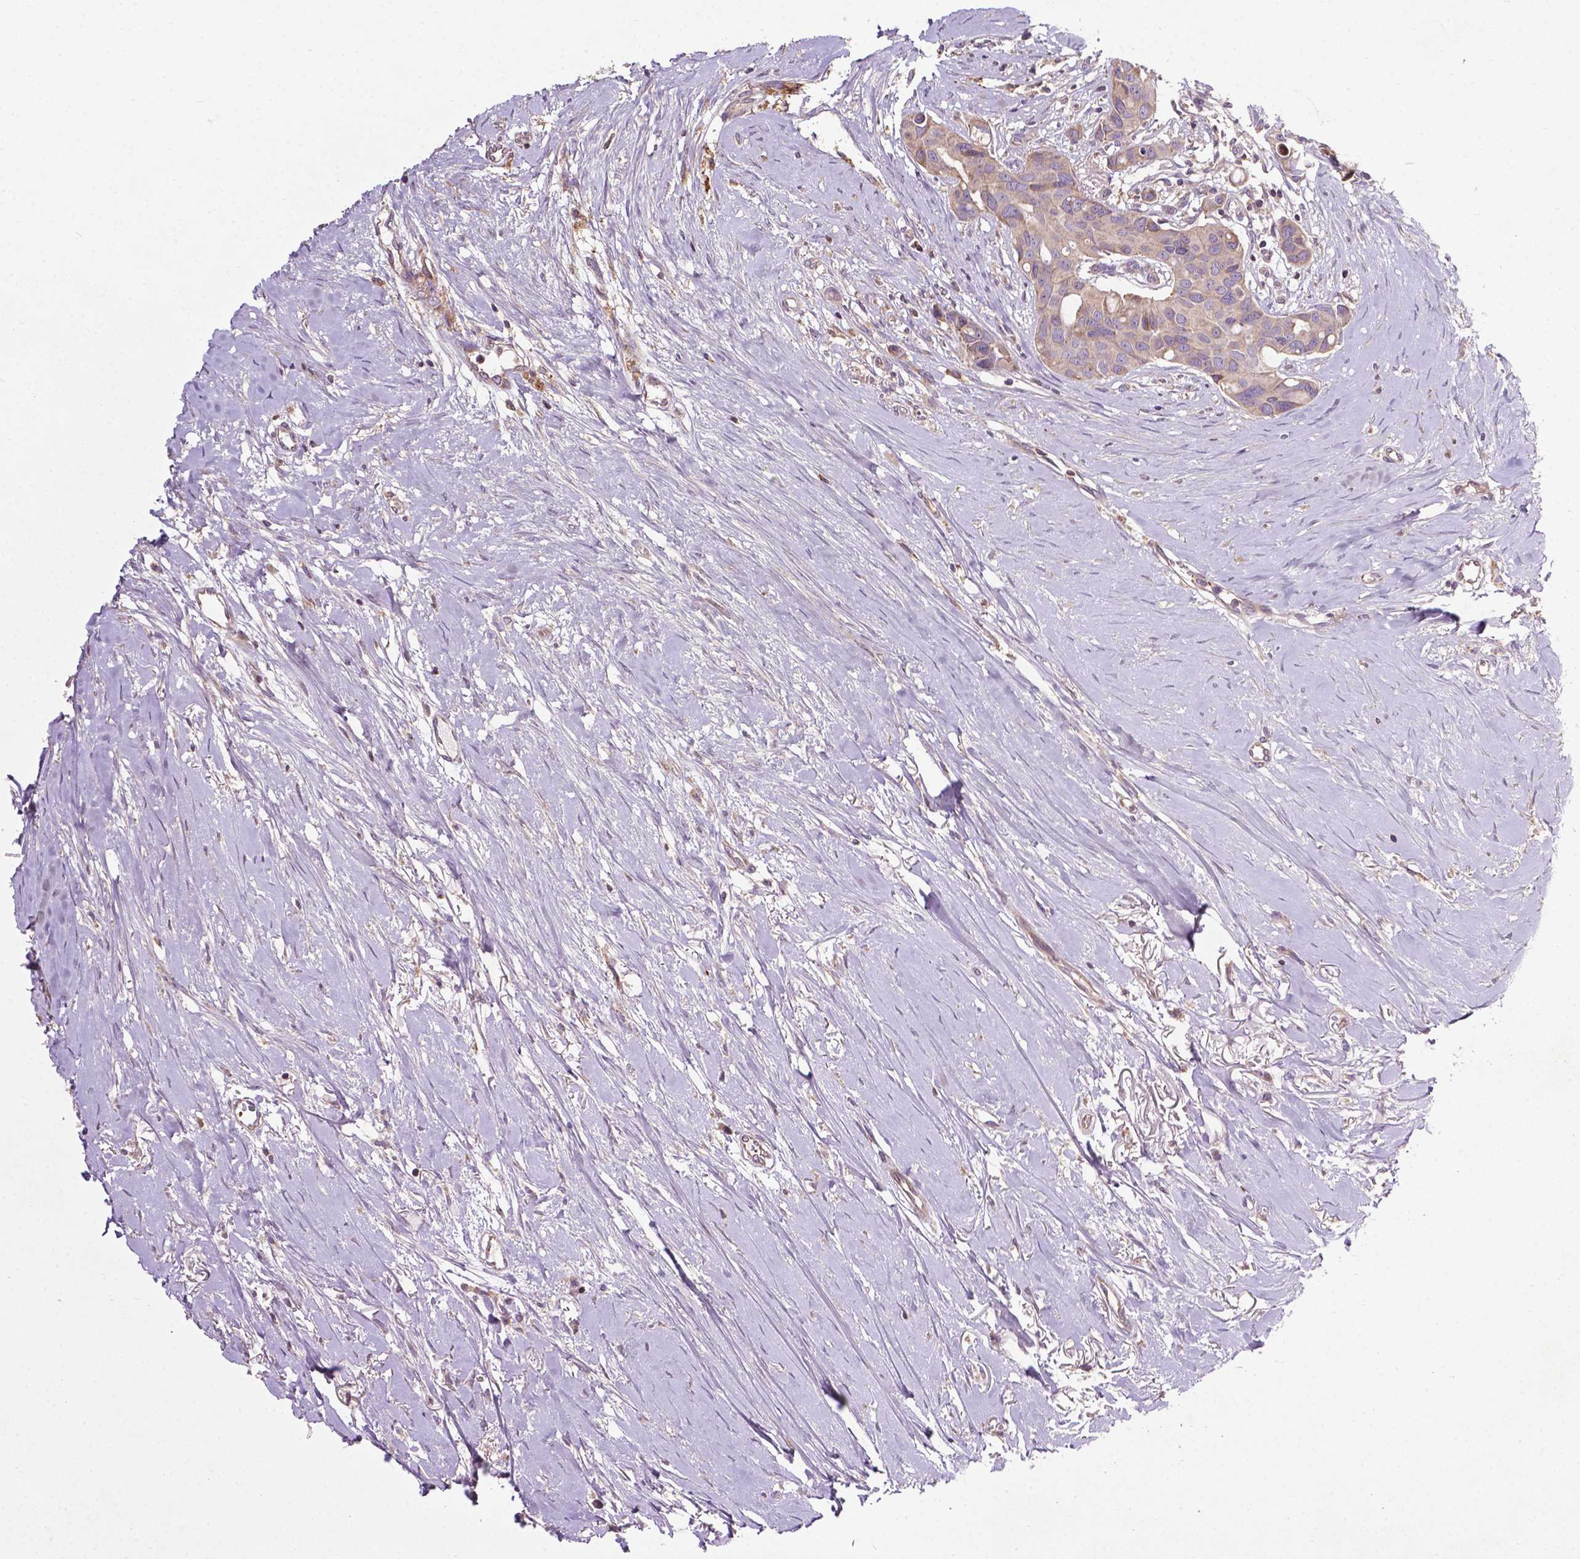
{"staining": {"intensity": "weak", "quantity": "<25%", "location": "cytoplasmic/membranous"}, "tissue": "breast cancer", "cell_type": "Tumor cells", "image_type": "cancer", "snomed": [{"axis": "morphology", "description": "Duct carcinoma"}, {"axis": "topography", "description": "Breast"}], "caption": "A micrograph of breast infiltrating ductal carcinoma stained for a protein reveals no brown staining in tumor cells.", "gene": "SPNS2", "patient": {"sex": "female", "age": 54}}